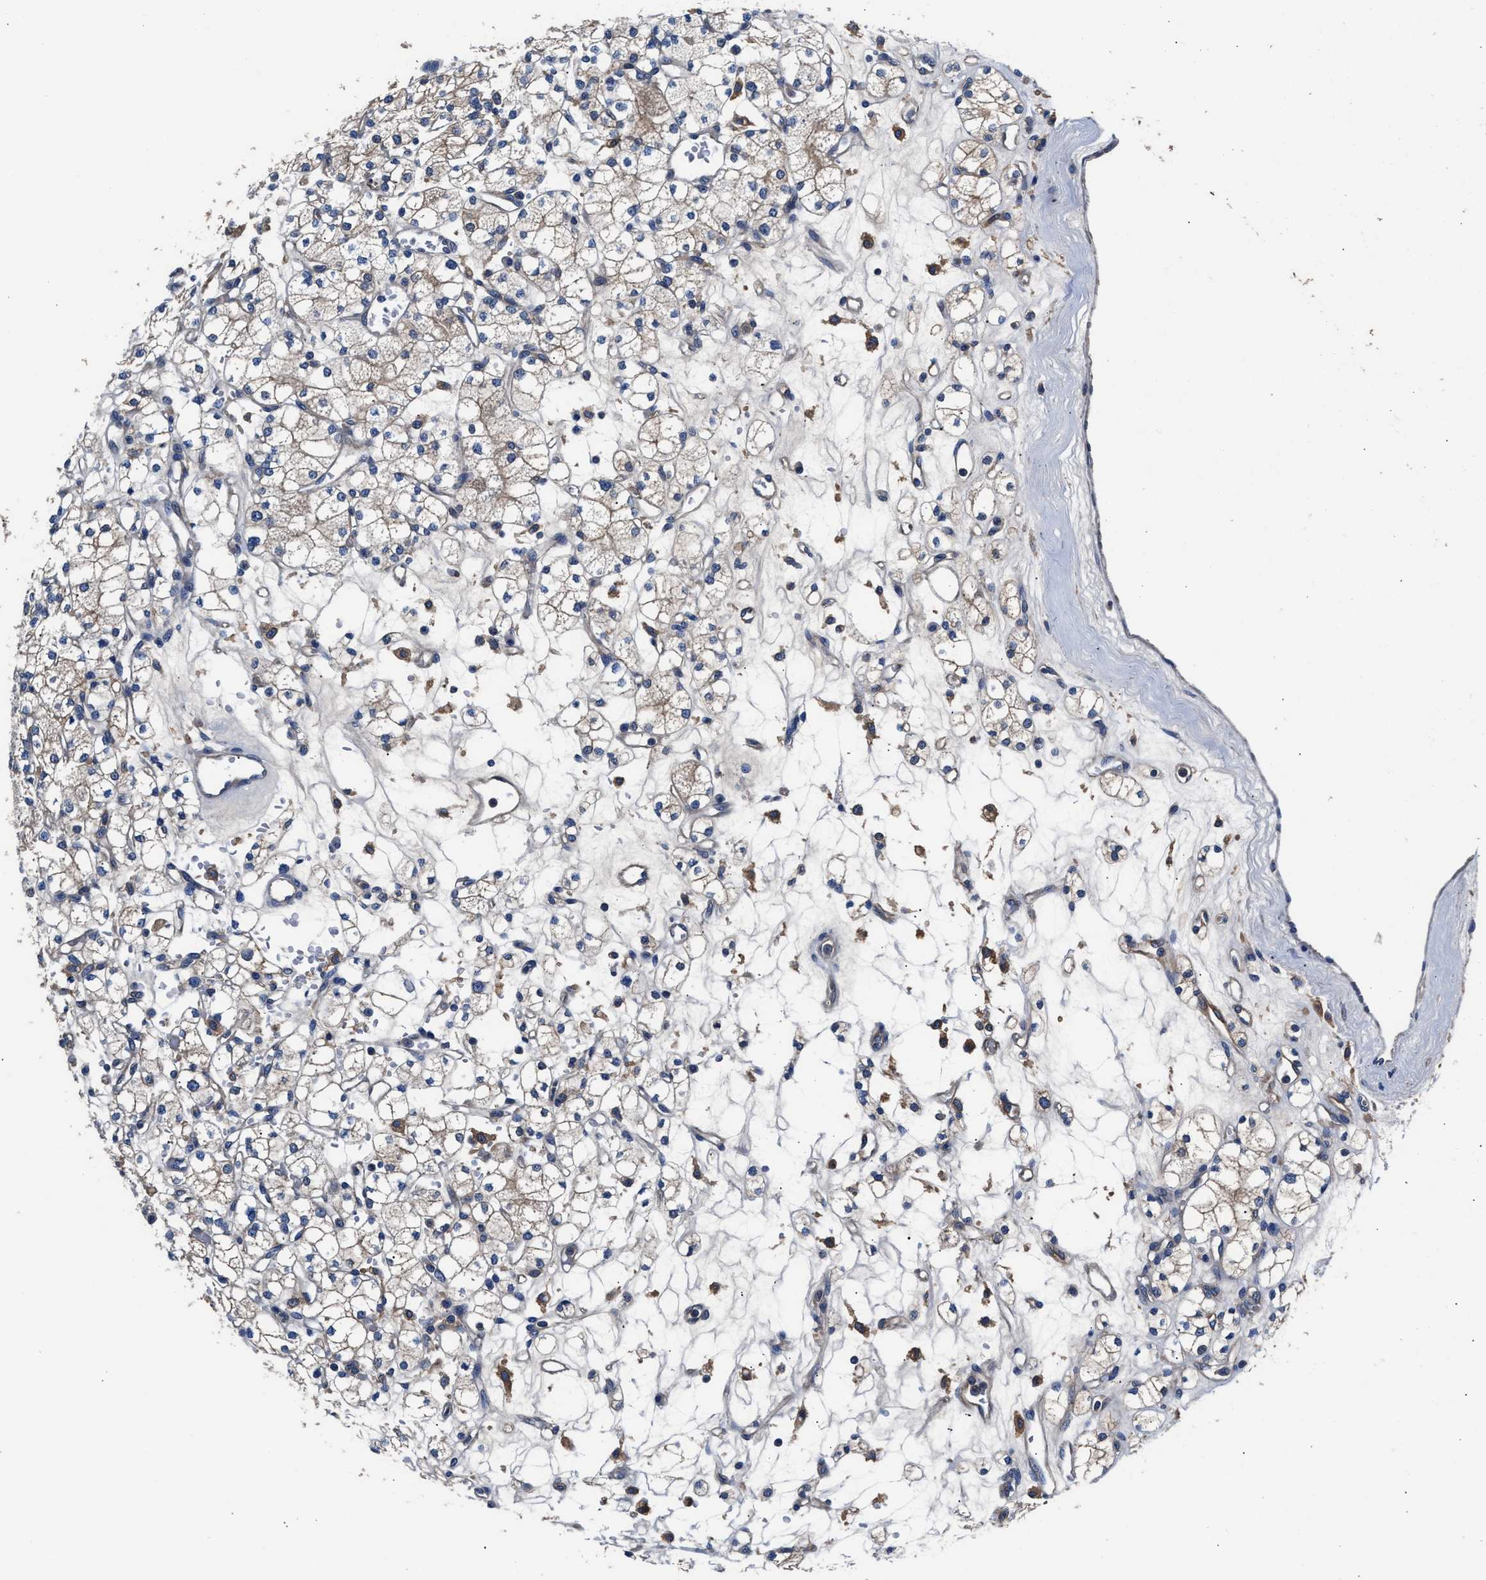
{"staining": {"intensity": "moderate", "quantity": "25%-75%", "location": "cytoplasmic/membranous"}, "tissue": "renal cancer", "cell_type": "Tumor cells", "image_type": "cancer", "snomed": [{"axis": "morphology", "description": "Adenocarcinoma, NOS"}, {"axis": "topography", "description": "Kidney"}], "caption": "This image exhibits immunohistochemistry staining of renal cancer (adenocarcinoma), with medium moderate cytoplasmic/membranous expression in about 25%-75% of tumor cells.", "gene": "SH3GL1", "patient": {"sex": "male", "age": 77}}